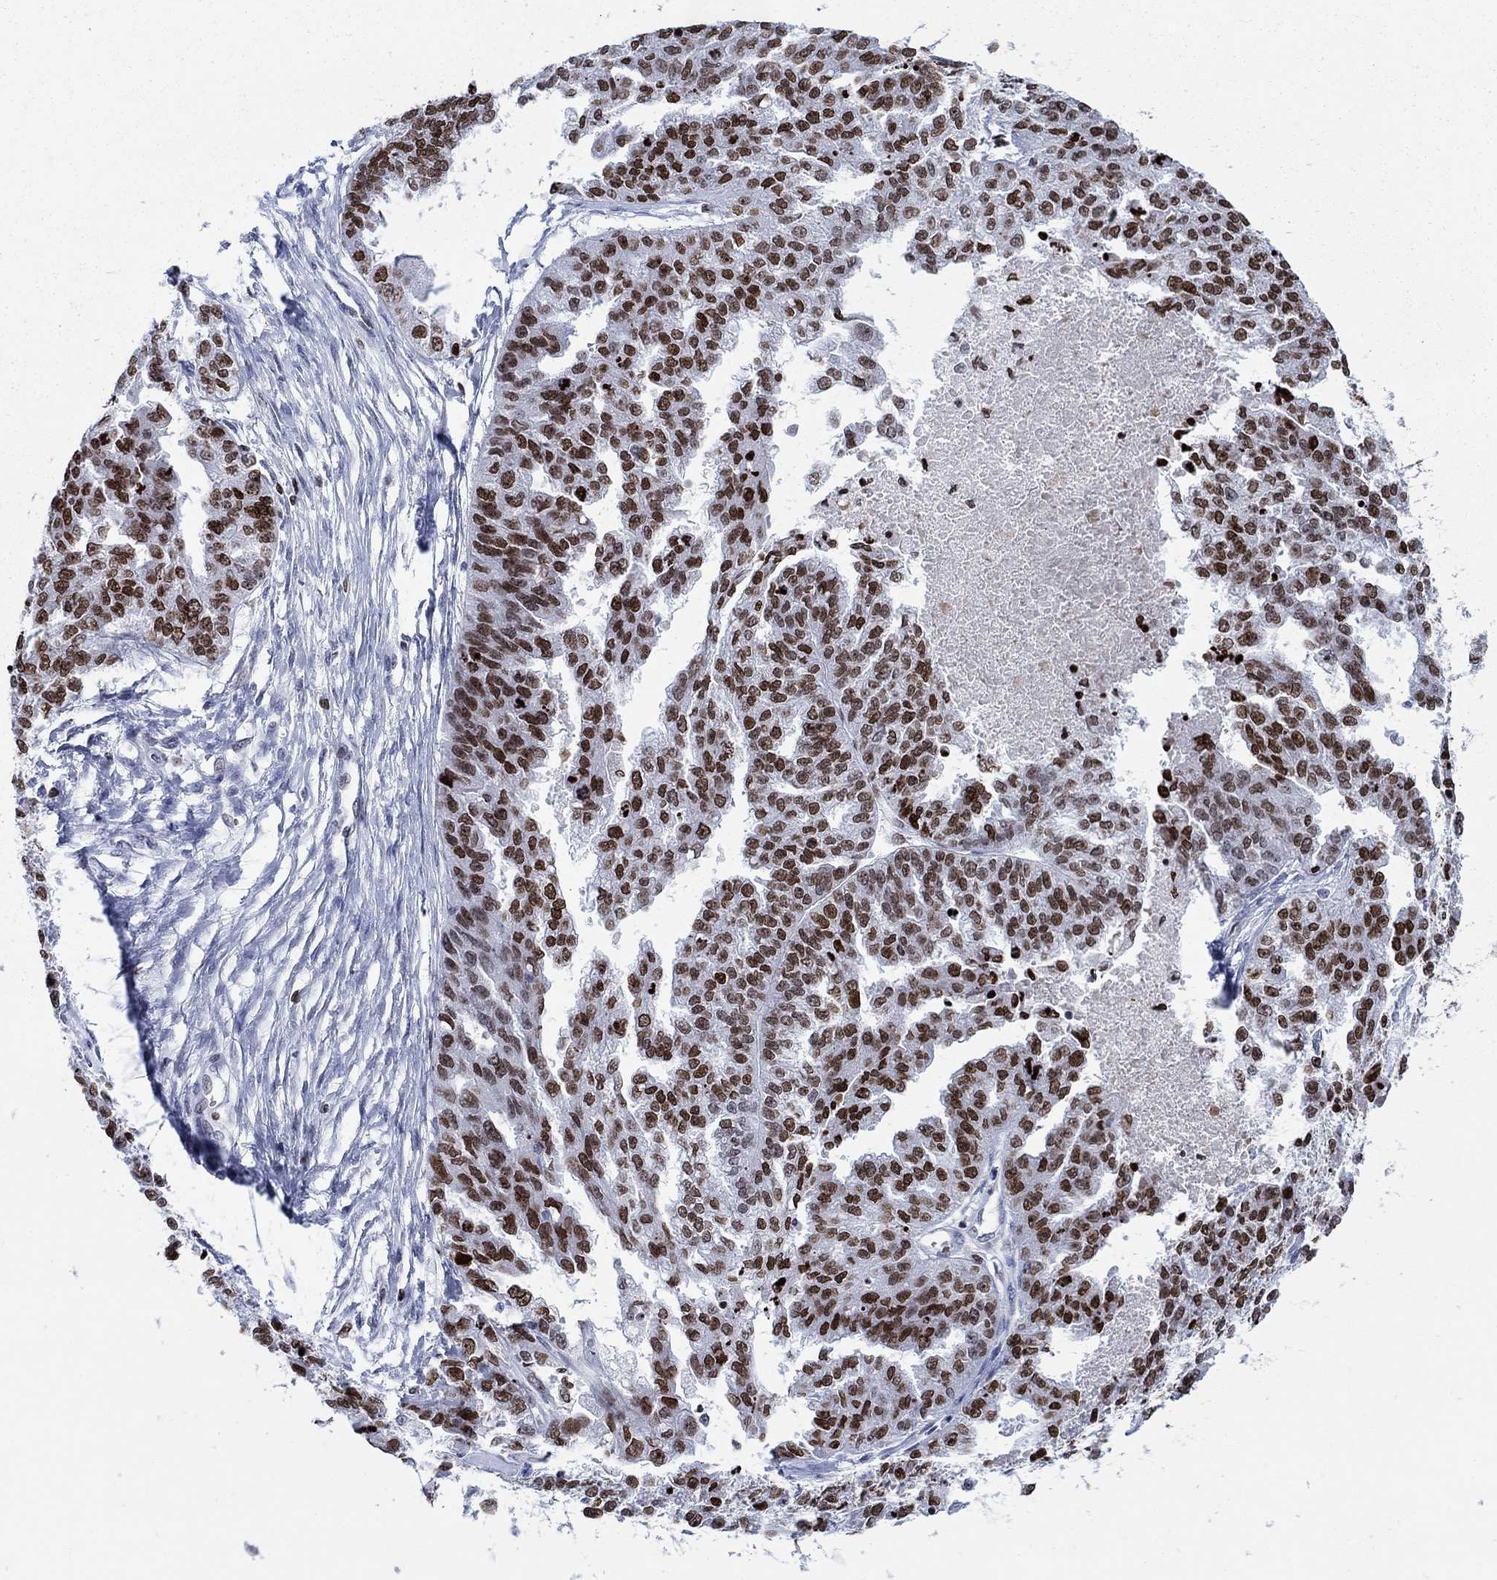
{"staining": {"intensity": "strong", "quantity": "25%-75%", "location": "nuclear"}, "tissue": "ovarian cancer", "cell_type": "Tumor cells", "image_type": "cancer", "snomed": [{"axis": "morphology", "description": "Cystadenocarcinoma, serous, NOS"}, {"axis": "topography", "description": "Ovary"}], "caption": "Immunohistochemical staining of human ovarian cancer (serous cystadenocarcinoma) reveals strong nuclear protein expression in approximately 25%-75% of tumor cells. Nuclei are stained in blue.", "gene": "HMGA1", "patient": {"sex": "female", "age": 58}}